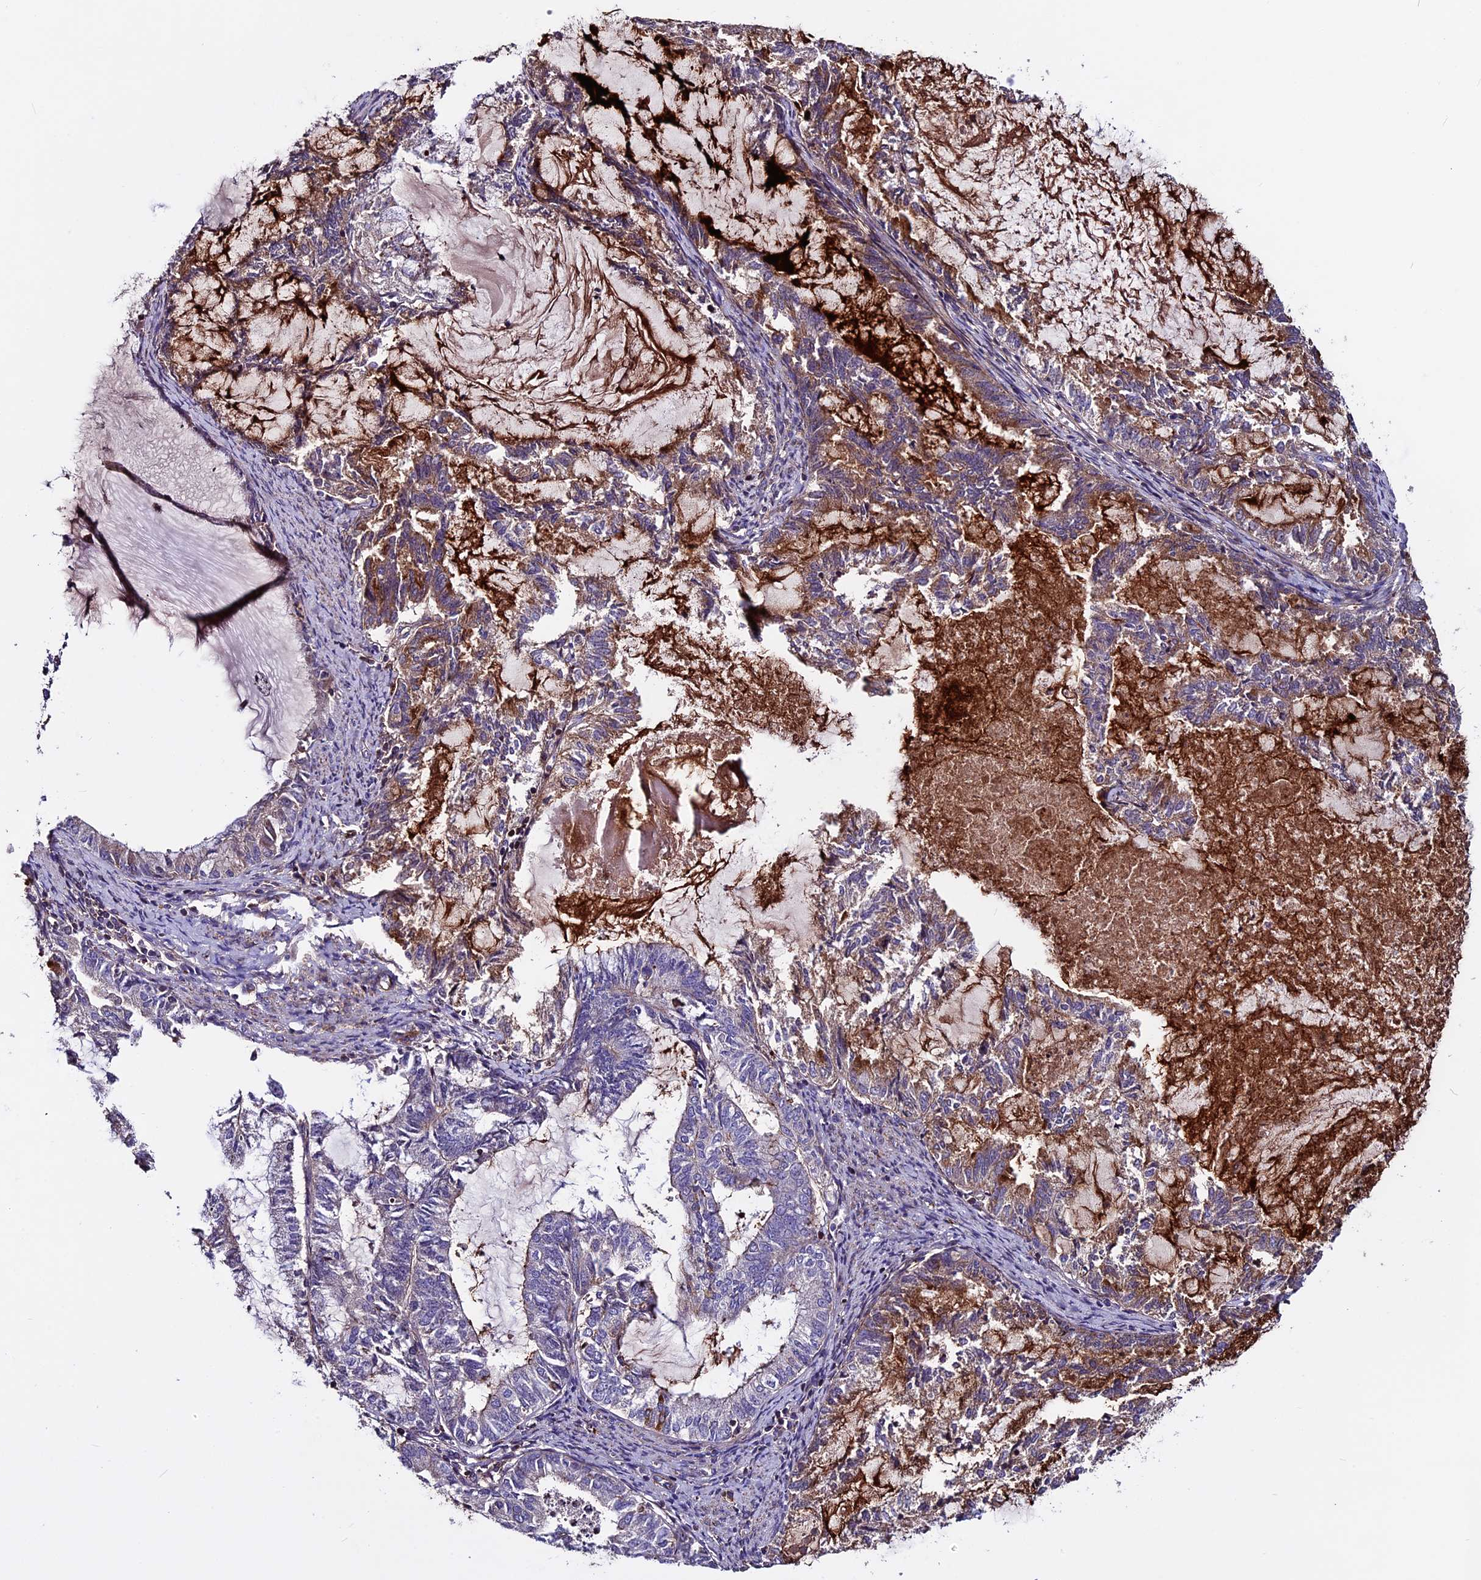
{"staining": {"intensity": "moderate", "quantity": "<25%", "location": "cytoplasmic/membranous"}, "tissue": "endometrial cancer", "cell_type": "Tumor cells", "image_type": "cancer", "snomed": [{"axis": "morphology", "description": "Adenocarcinoma, NOS"}, {"axis": "topography", "description": "Endometrium"}], "caption": "Immunohistochemical staining of human endometrial cancer (adenocarcinoma) demonstrates low levels of moderate cytoplasmic/membranous protein staining in approximately <25% of tumor cells. (IHC, brightfield microscopy, high magnification).", "gene": "EVA1B", "patient": {"sex": "female", "age": 86}}